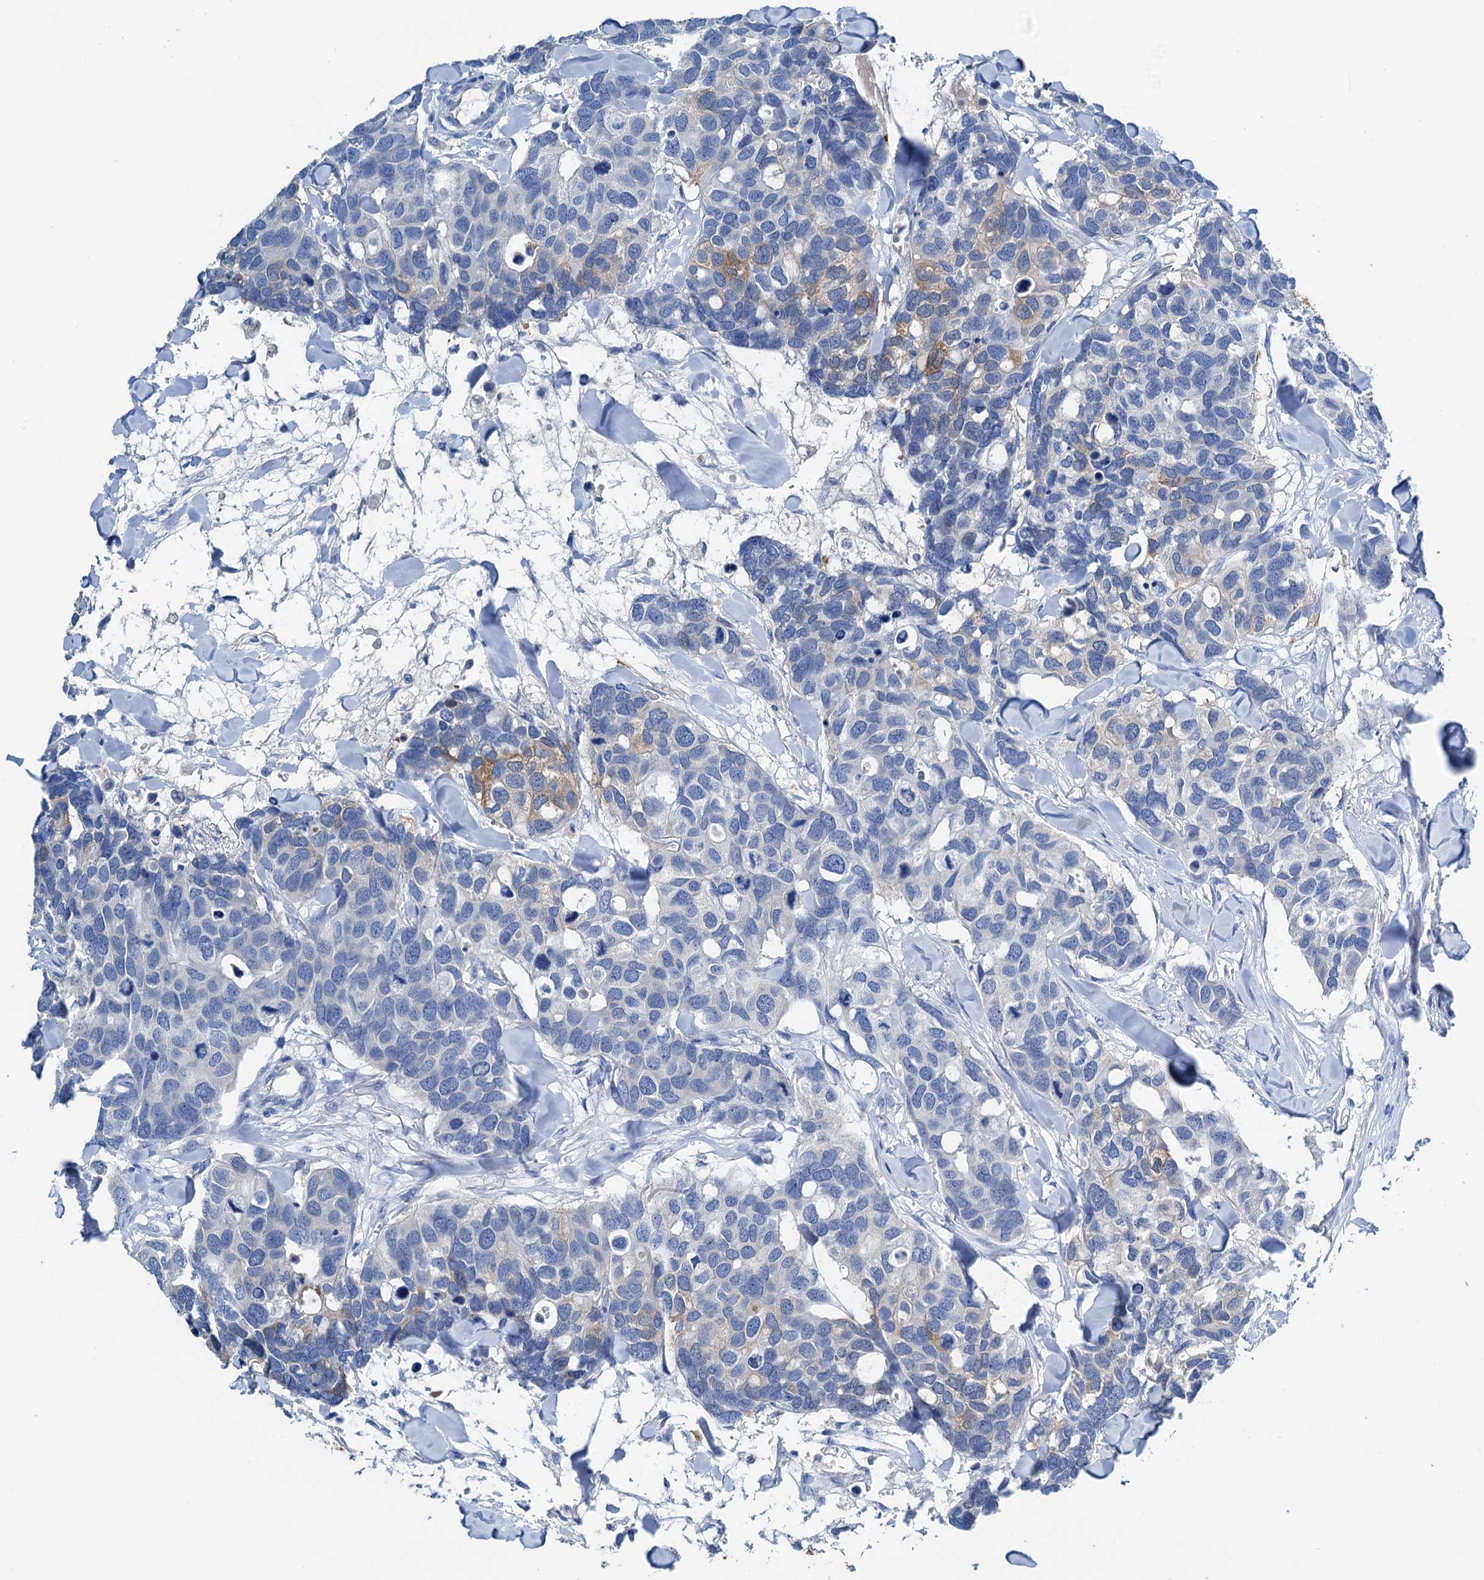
{"staining": {"intensity": "negative", "quantity": "none", "location": "none"}, "tissue": "breast cancer", "cell_type": "Tumor cells", "image_type": "cancer", "snomed": [{"axis": "morphology", "description": "Duct carcinoma"}, {"axis": "topography", "description": "Breast"}], "caption": "DAB (3,3'-diaminobenzidine) immunohistochemical staining of human breast cancer (invasive ductal carcinoma) displays no significant staining in tumor cells.", "gene": "C1QTNF4", "patient": {"sex": "female", "age": 83}}